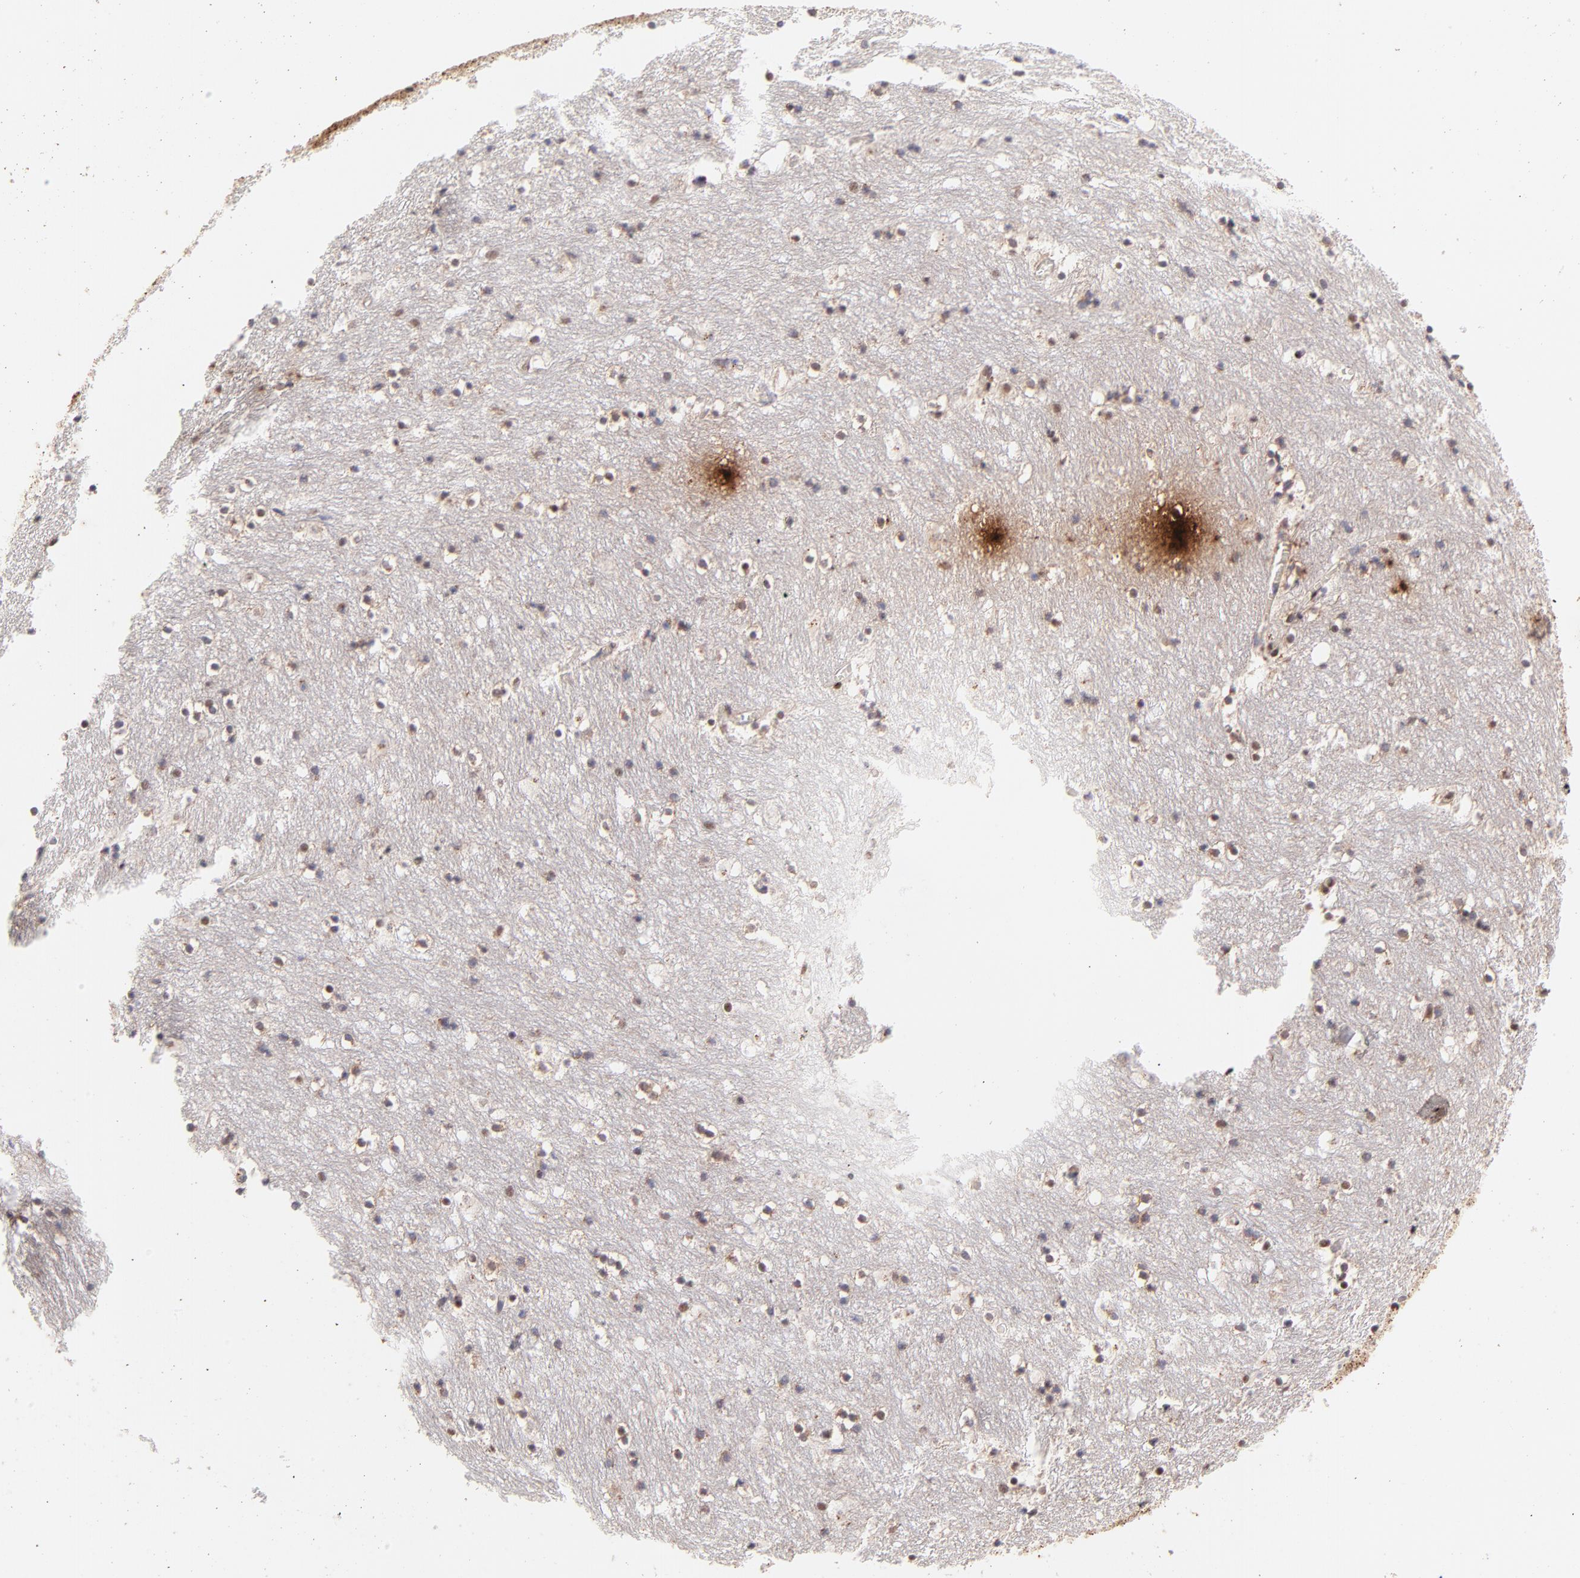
{"staining": {"intensity": "moderate", "quantity": "25%-75%", "location": "nuclear"}, "tissue": "caudate", "cell_type": "Glial cells", "image_type": "normal", "snomed": [{"axis": "morphology", "description": "Normal tissue, NOS"}, {"axis": "topography", "description": "Lateral ventricle wall"}], "caption": "High-magnification brightfield microscopy of benign caudate stained with DAB (brown) and counterstained with hematoxylin (blue). glial cells exhibit moderate nuclear staining is seen in approximately25%-75% of cells. (Stains: DAB (3,3'-diaminobenzidine) in brown, nuclei in blue, Microscopy: brightfield microscopy at high magnification).", "gene": "MED12", "patient": {"sex": "male", "age": 45}}